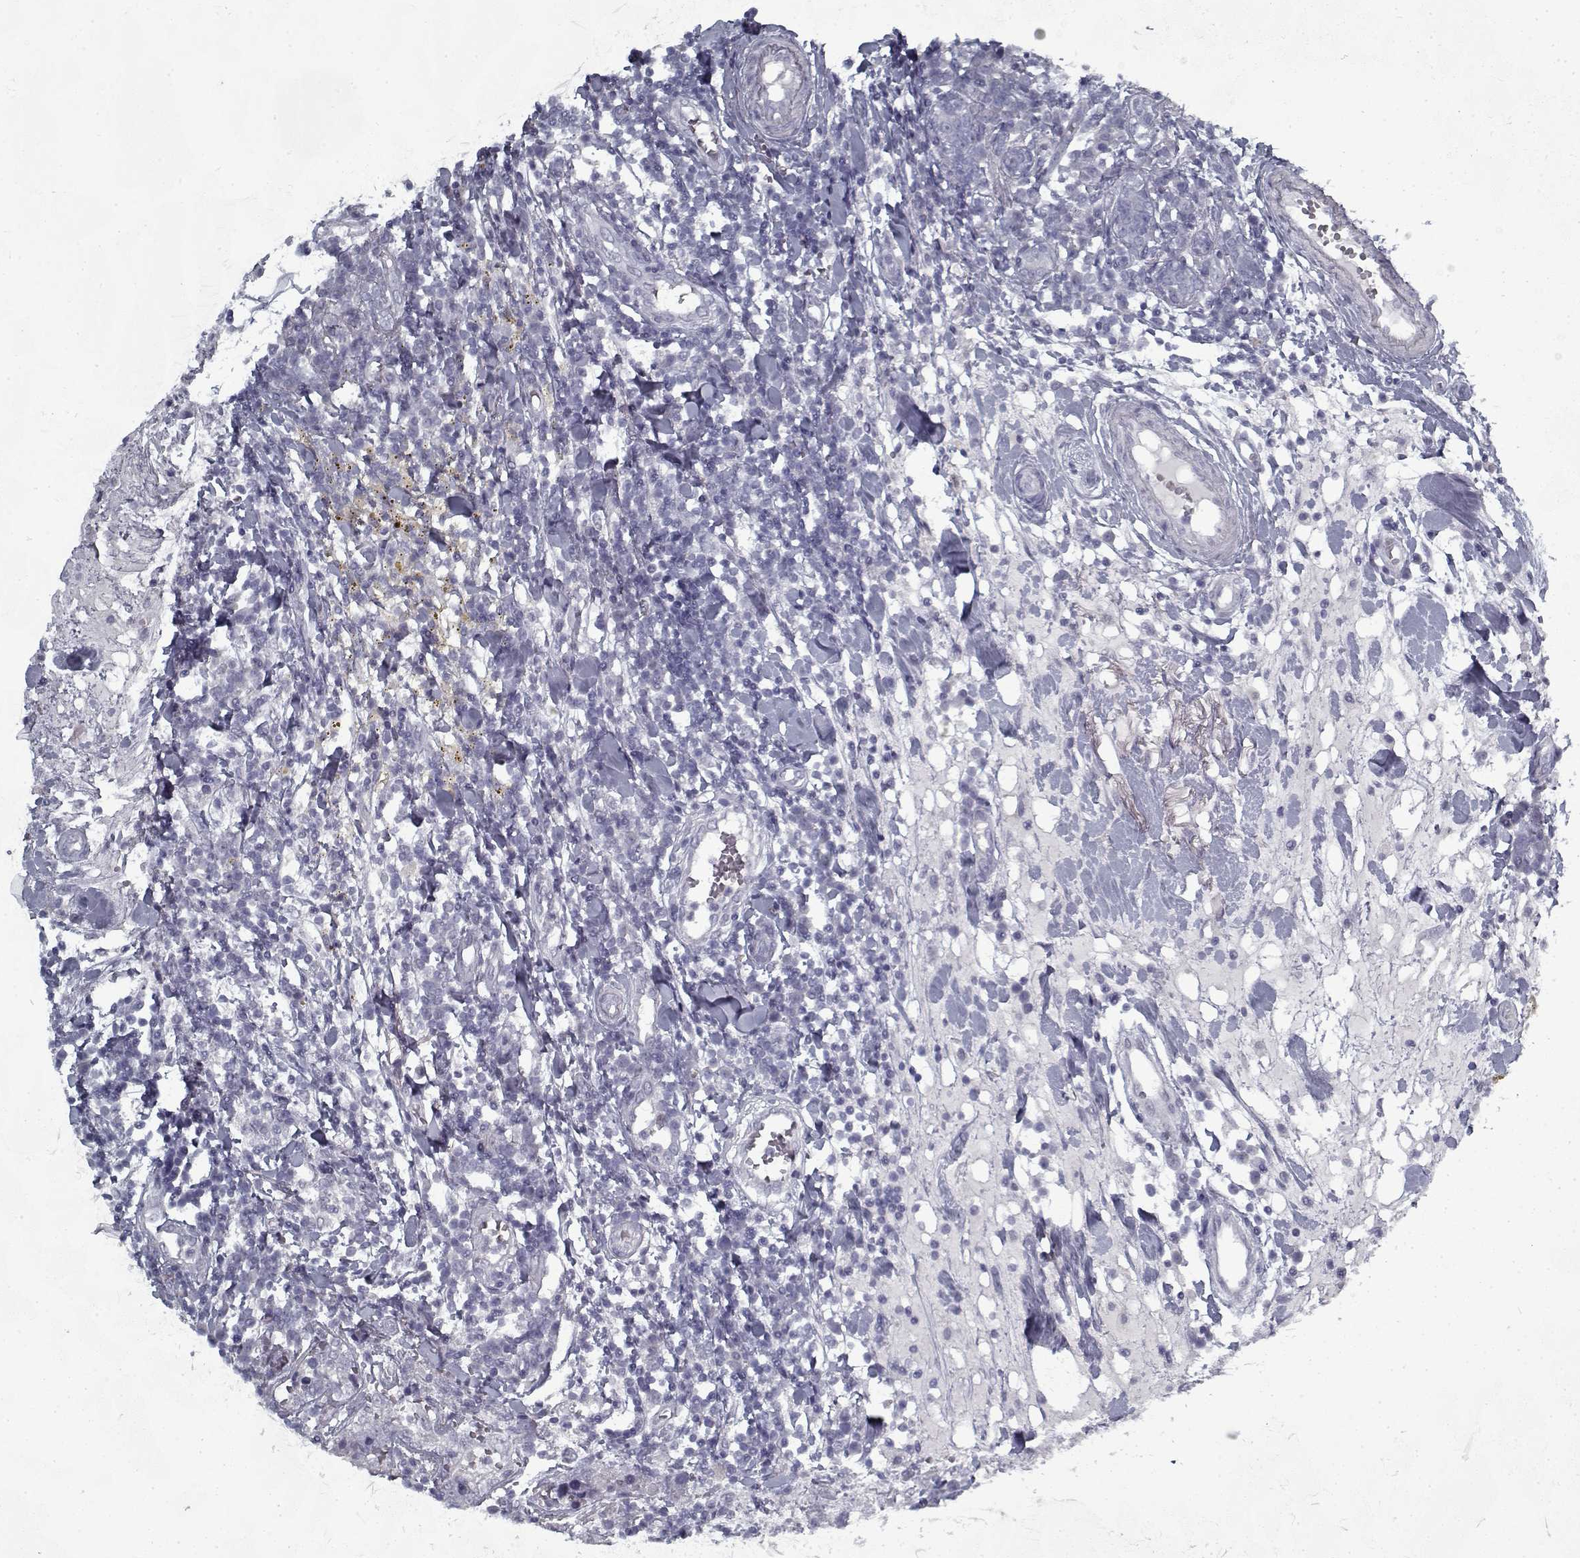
{"staining": {"intensity": "negative", "quantity": "none", "location": "none"}, "tissue": "breast cancer", "cell_type": "Tumor cells", "image_type": "cancer", "snomed": [{"axis": "morphology", "description": "Duct carcinoma"}, {"axis": "topography", "description": "Breast"}], "caption": "The IHC histopathology image has no significant staining in tumor cells of breast intraductal carcinoma tissue.", "gene": "RNF32", "patient": {"sex": "female", "age": 30}}